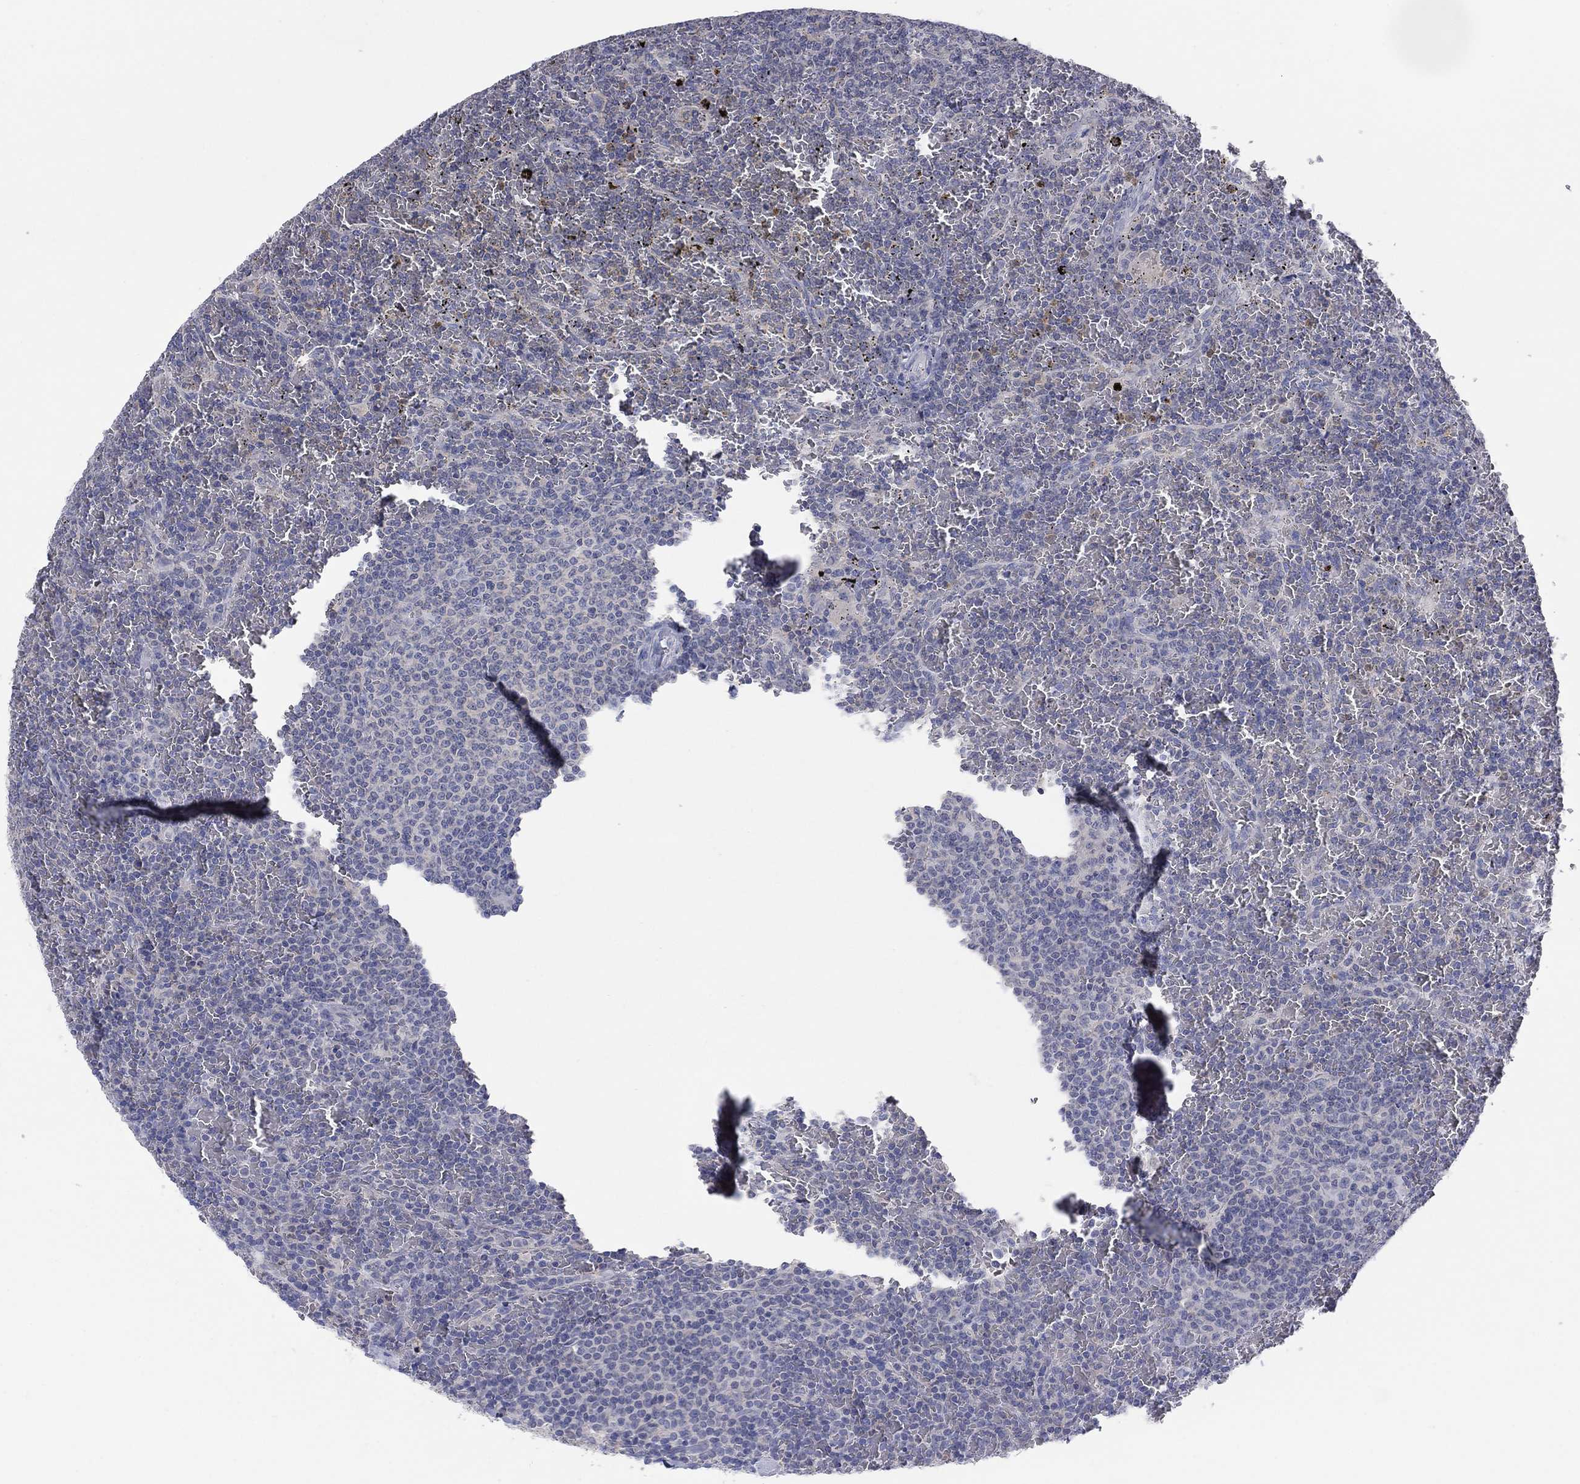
{"staining": {"intensity": "negative", "quantity": "none", "location": "none"}, "tissue": "lymphoma", "cell_type": "Tumor cells", "image_type": "cancer", "snomed": [{"axis": "morphology", "description": "Malignant lymphoma, non-Hodgkin's type, Low grade"}, {"axis": "topography", "description": "Spleen"}], "caption": "Malignant lymphoma, non-Hodgkin's type (low-grade) stained for a protein using IHC displays no expression tumor cells.", "gene": "FER1L6", "patient": {"sex": "female", "age": 77}}